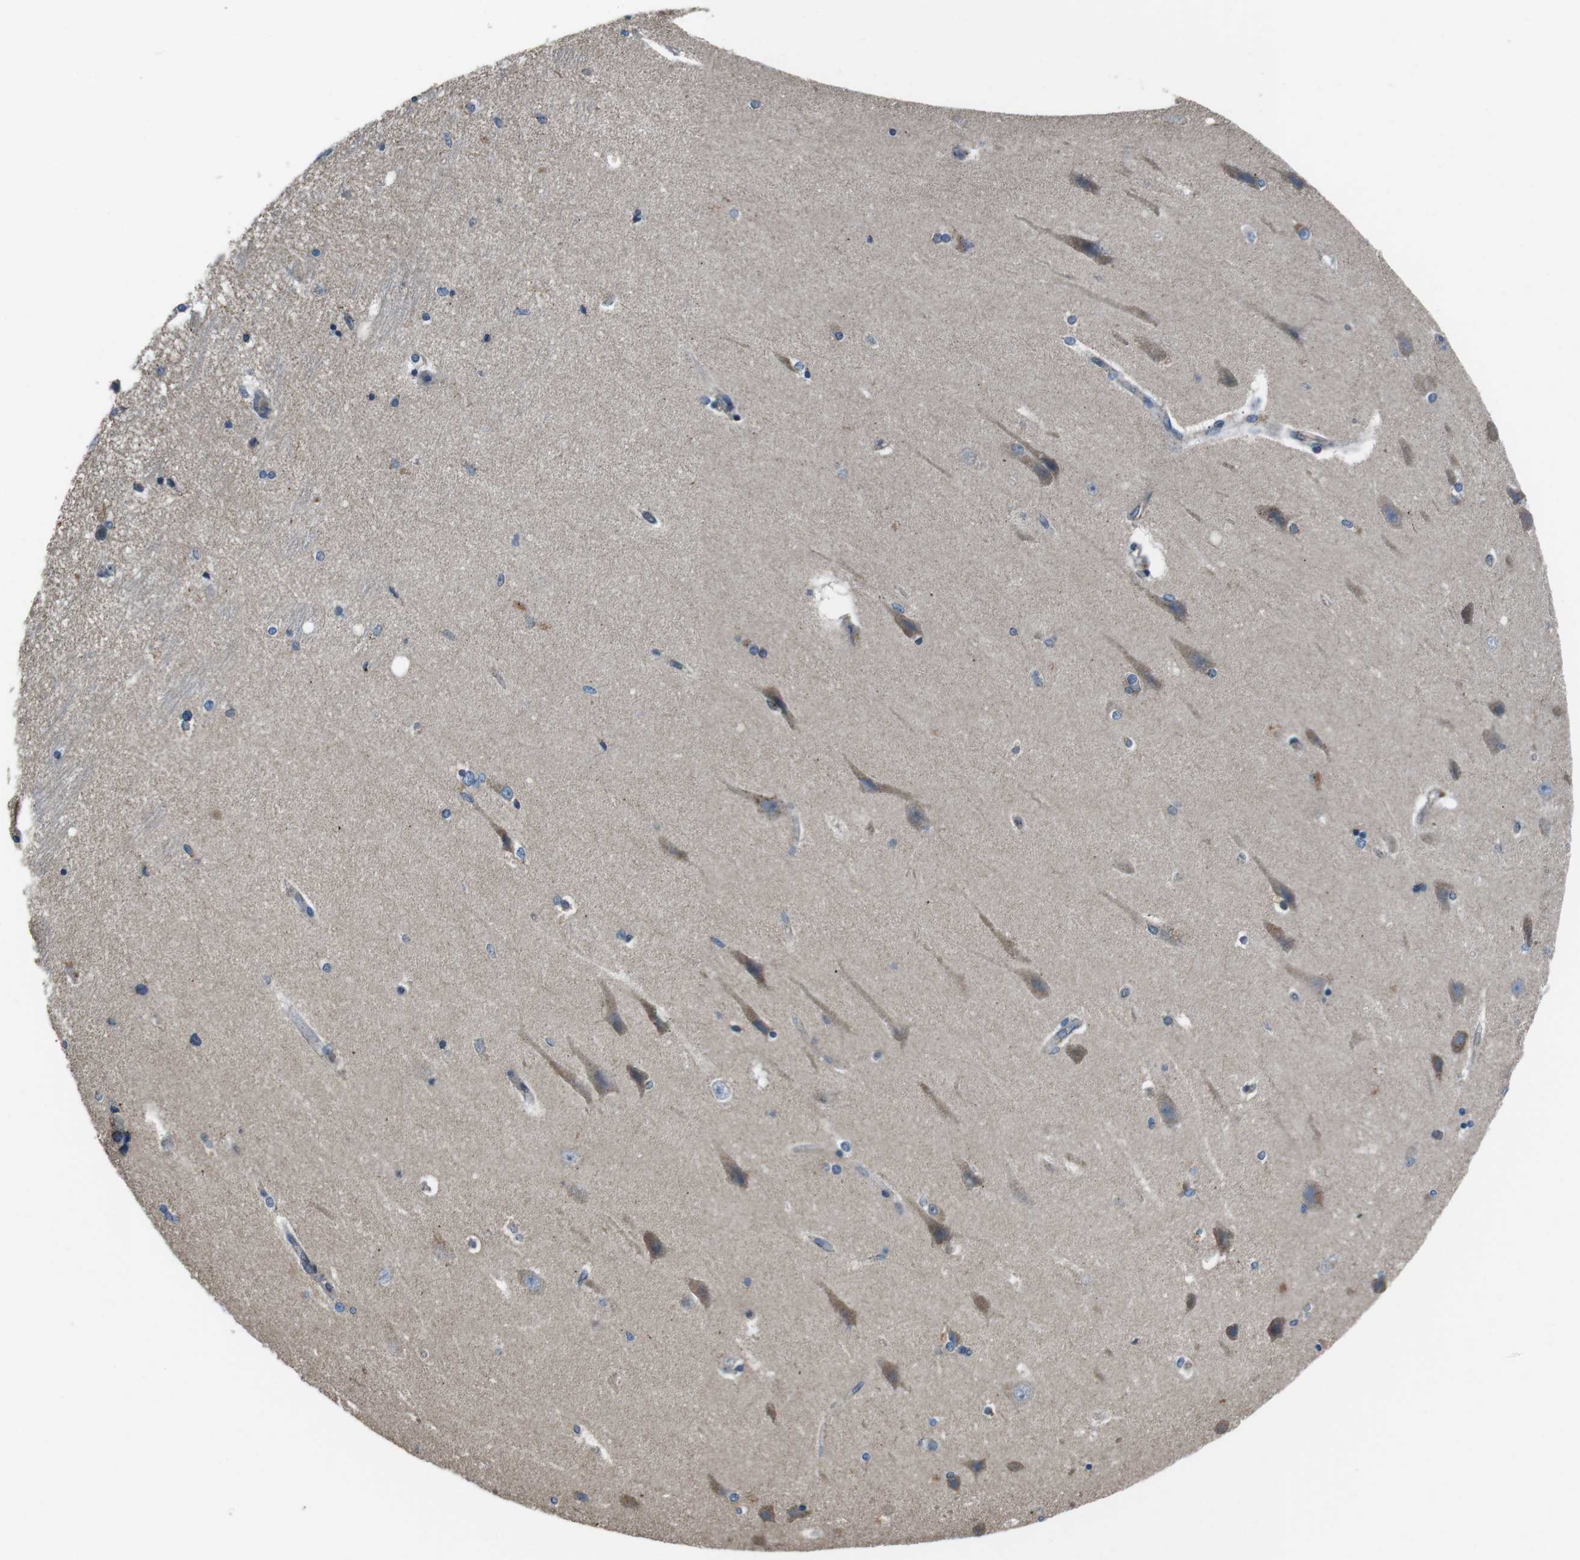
{"staining": {"intensity": "moderate", "quantity": "<25%", "location": "cytoplasmic/membranous"}, "tissue": "hippocampus", "cell_type": "Glial cells", "image_type": "normal", "snomed": [{"axis": "morphology", "description": "Normal tissue, NOS"}, {"axis": "topography", "description": "Hippocampus"}], "caption": "A brown stain highlights moderate cytoplasmic/membranous staining of a protein in glial cells of normal hippocampus.", "gene": "FAM3B", "patient": {"sex": "female", "age": 54}}